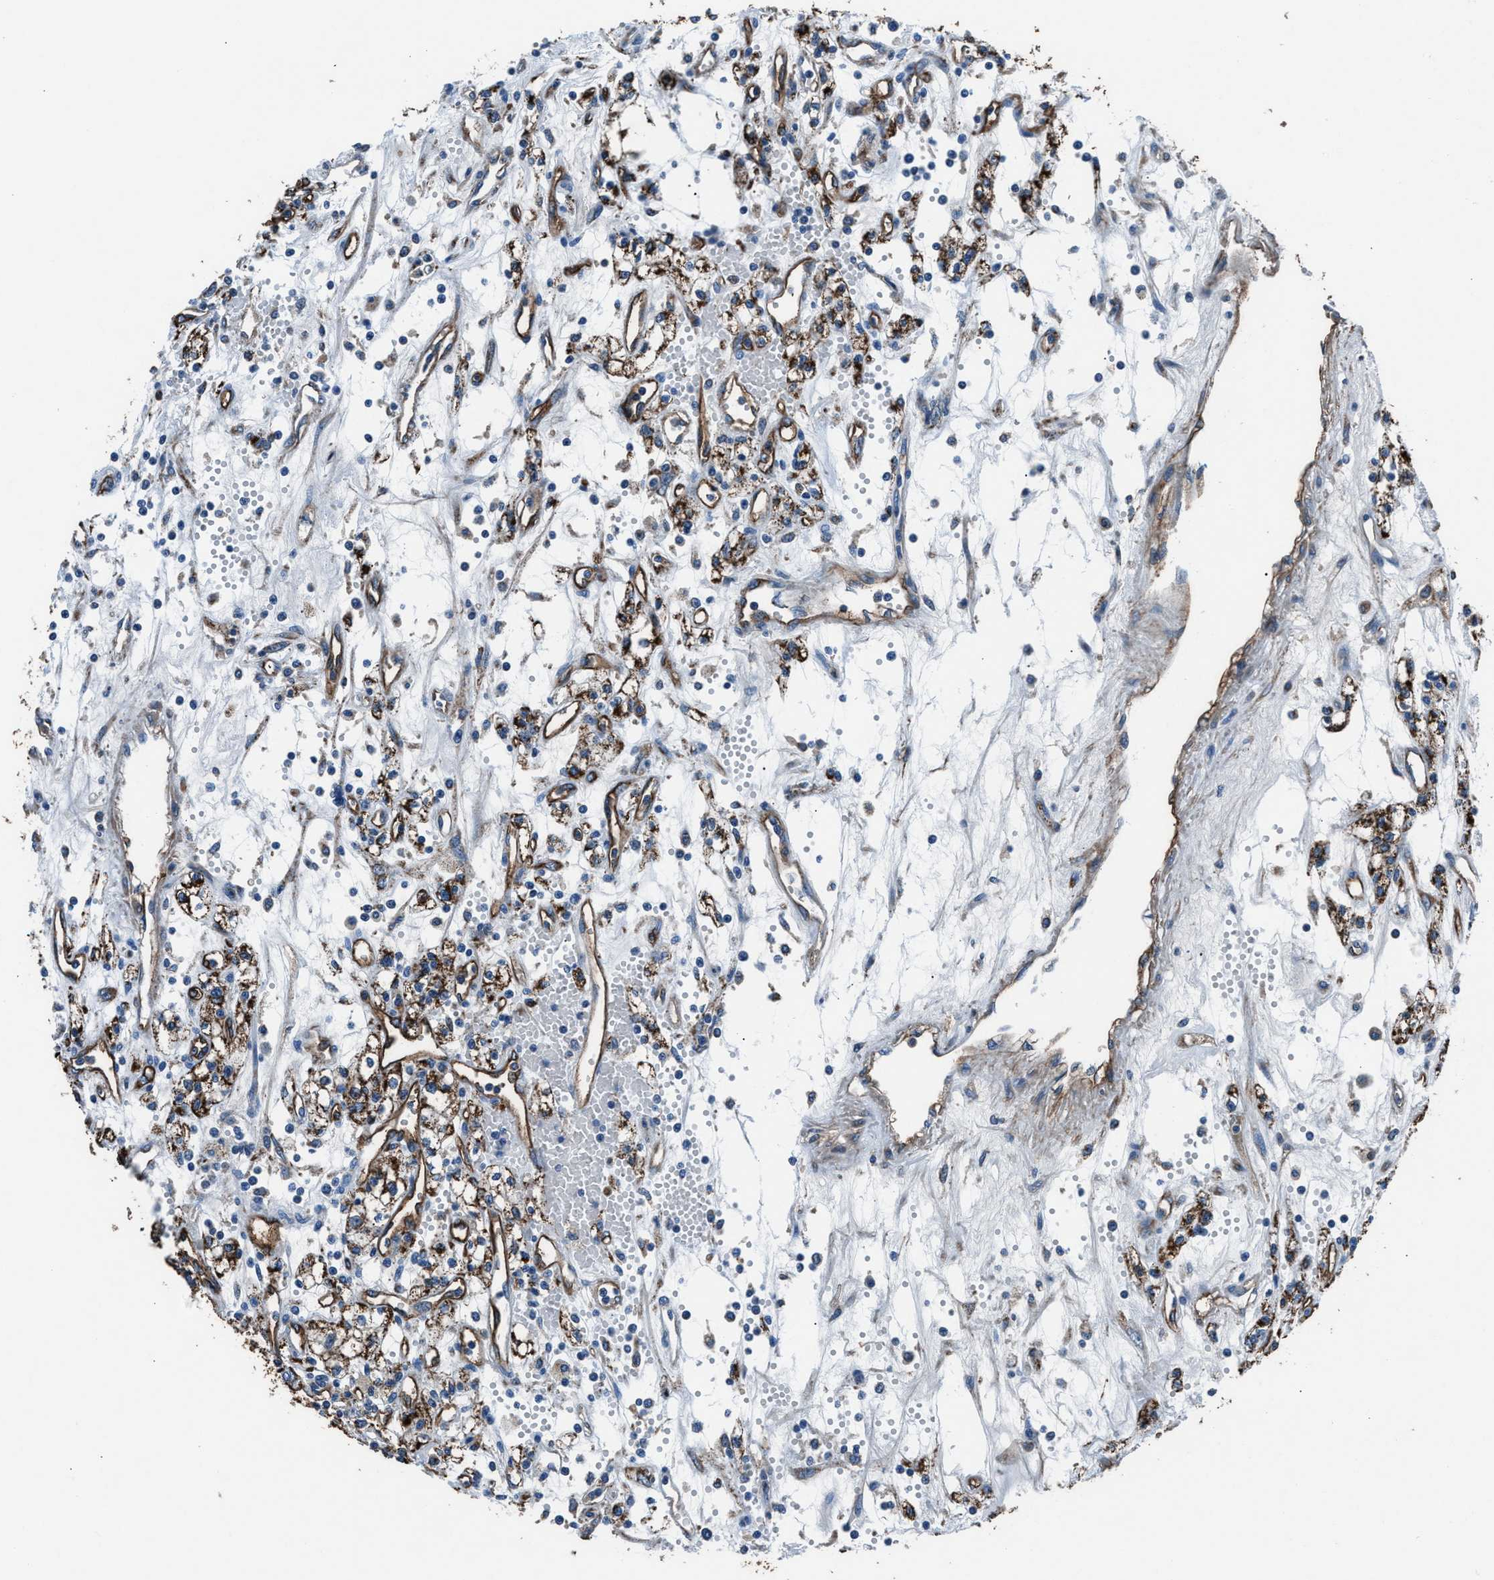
{"staining": {"intensity": "moderate", "quantity": ">75%", "location": "cytoplasmic/membranous"}, "tissue": "renal cancer", "cell_type": "Tumor cells", "image_type": "cancer", "snomed": [{"axis": "morphology", "description": "Adenocarcinoma, NOS"}, {"axis": "topography", "description": "Kidney"}], "caption": "IHC of human renal cancer demonstrates medium levels of moderate cytoplasmic/membranous positivity in approximately >75% of tumor cells. The staining was performed using DAB (3,3'-diaminobenzidine) to visualize the protein expression in brown, while the nuclei were stained in blue with hematoxylin (Magnification: 20x).", "gene": "PRTFDC1", "patient": {"sex": "male", "age": 59}}